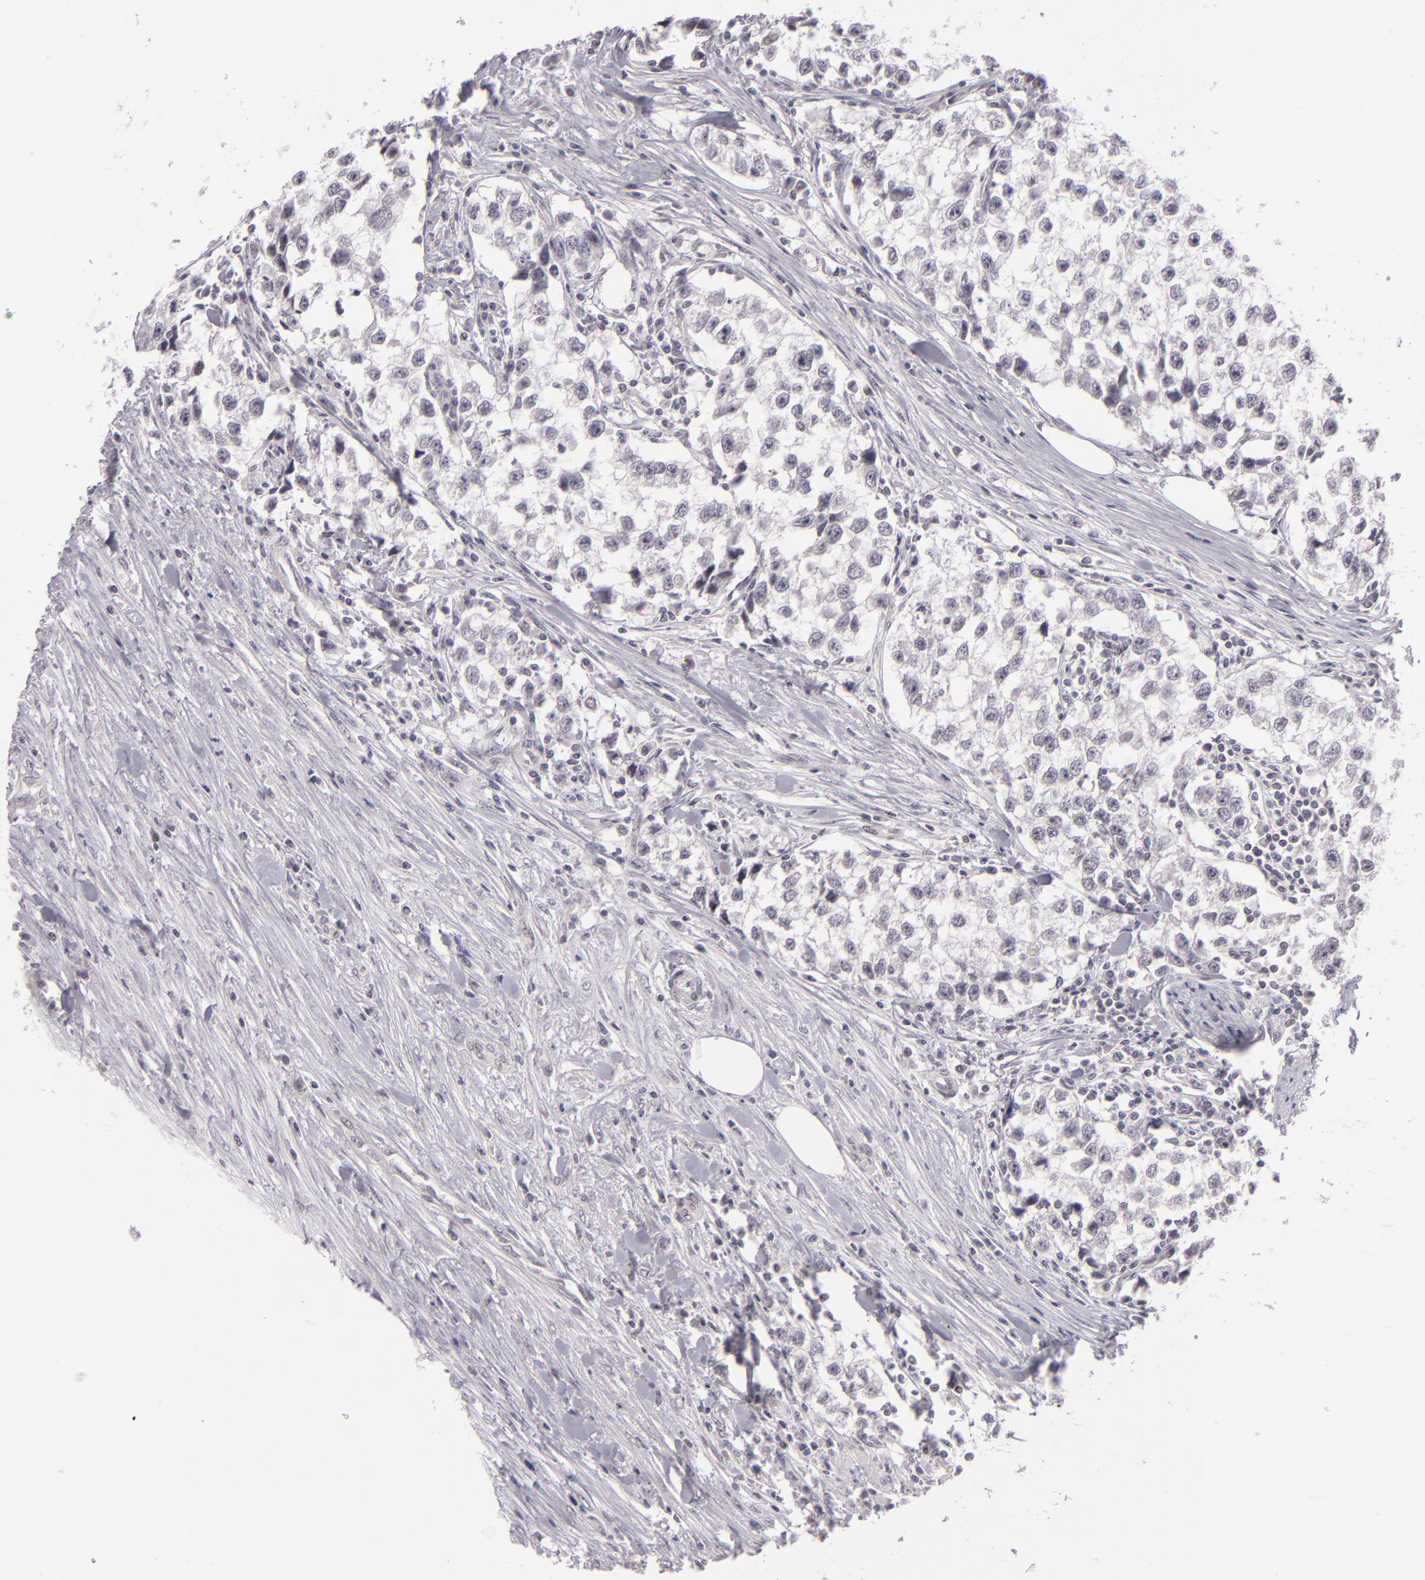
{"staining": {"intensity": "negative", "quantity": "none", "location": "none"}, "tissue": "testis cancer", "cell_type": "Tumor cells", "image_type": "cancer", "snomed": [{"axis": "morphology", "description": "Seminoma, NOS"}, {"axis": "morphology", "description": "Carcinoma, Embryonal, NOS"}, {"axis": "topography", "description": "Testis"}], "caption": "This photomicrograph is of testis cancer (embryonal carcinoma) stained with immunohistochemistry (IHC) to label a protein in brown with the nuclei are counter-stained blue. There is no staining in tumor cells.", "gene": "ZNF205", "patient": {"sex": "male", "age": 30}}